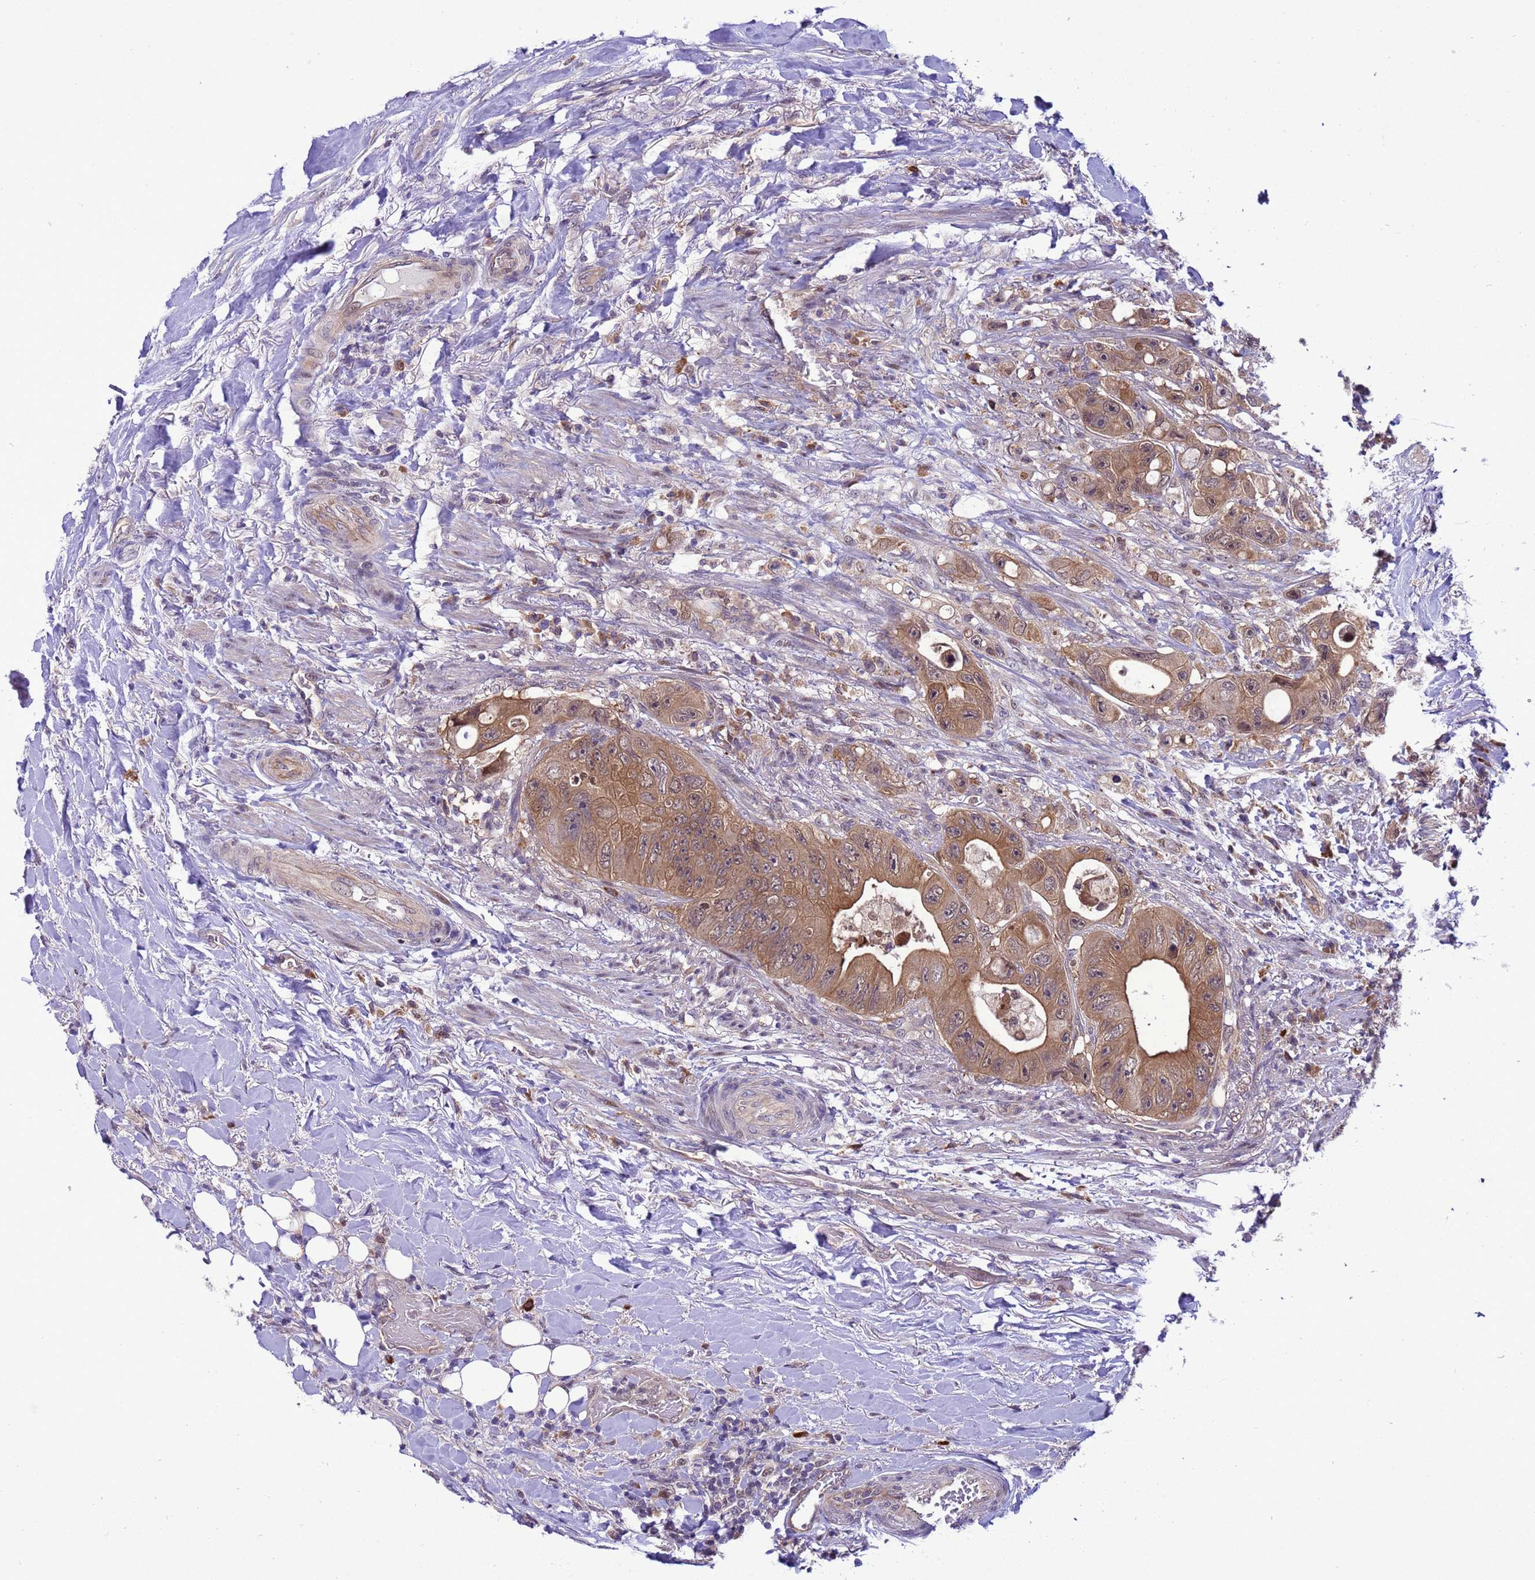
{"staining": {"intensity": "moderate", "quantity": ">75%", "location": "cytoplasmic/membranous,nuclear"}, "tissue": "colorectal cancer", "cell_type": "Tumor cells", "image_type": "cancer", "snomed": [{"axis": "morphology", "description": "Adenocarcinoma, NOS"}, {"axis": "topography", "description": "Colon"}], "caption": "Tumor cells exhibit moderate cytoplasmic/membranous and nuclear expression in about >75% of cells in colorectal cancer. Using DAB (brown) and hematoxylin (blue) stains, captured at high magnification using brightfield microscopy.", "gene": "RASD1", "patient": {"sex": "female", "age": 46}}